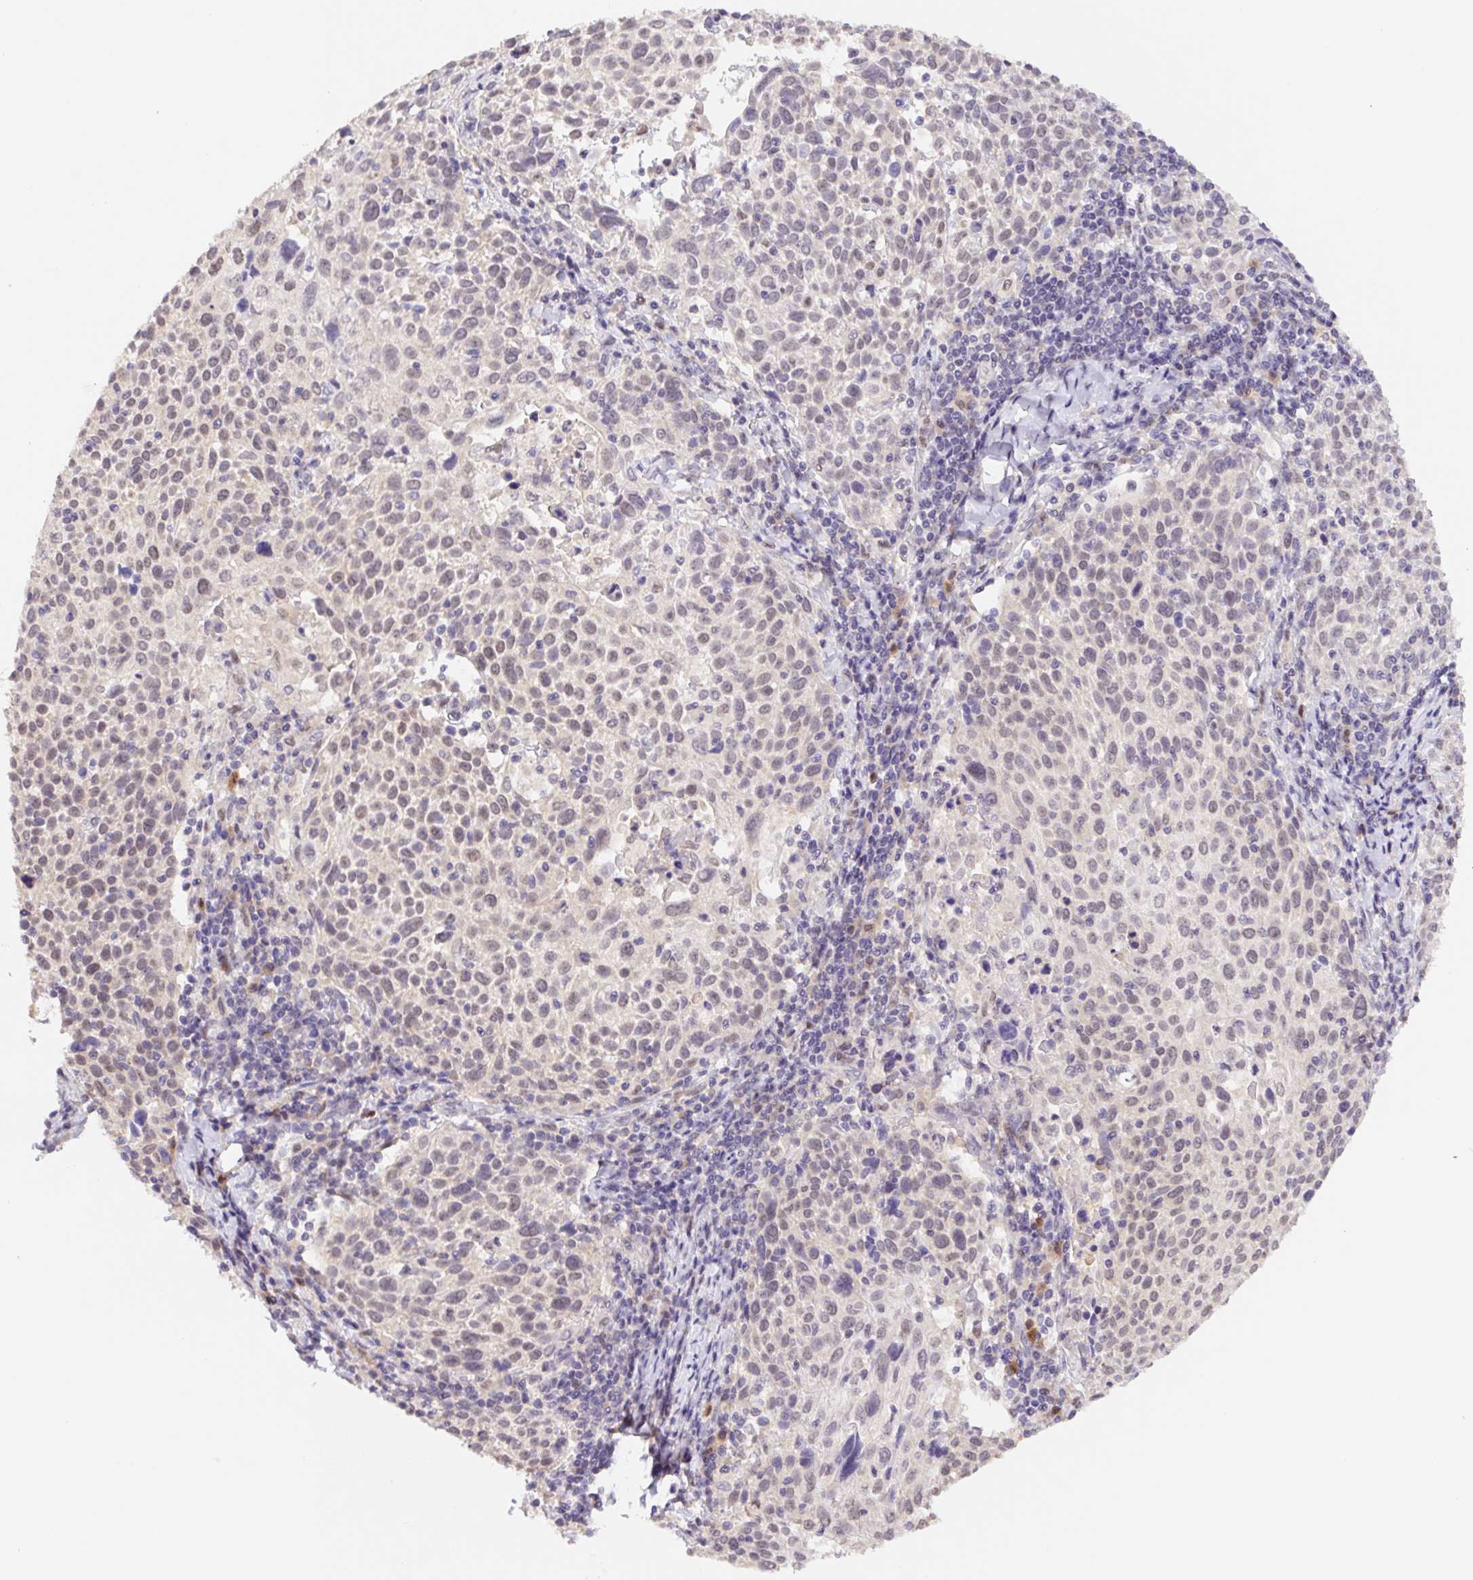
{"staining": {"intensity": "weak", "quantity": "25%-75%", "location": "nuclear"}, "tissue": "cervical cancer", "cell_type": "Tumor cells", "image_type": "cancer", "snomed": [{"axis": "morphology", "description": "Squamous cell carcinoma, NOS"}, {"axis": "topography", "description": "Cervix"}], "caption": "Protein staining of cervical cancer tissue demonstrates weak nuclear expression in about 25%-75% of tumor cells.", "gene": "L3MBTL4", "patient": {"sex": "female", "age": 61}}